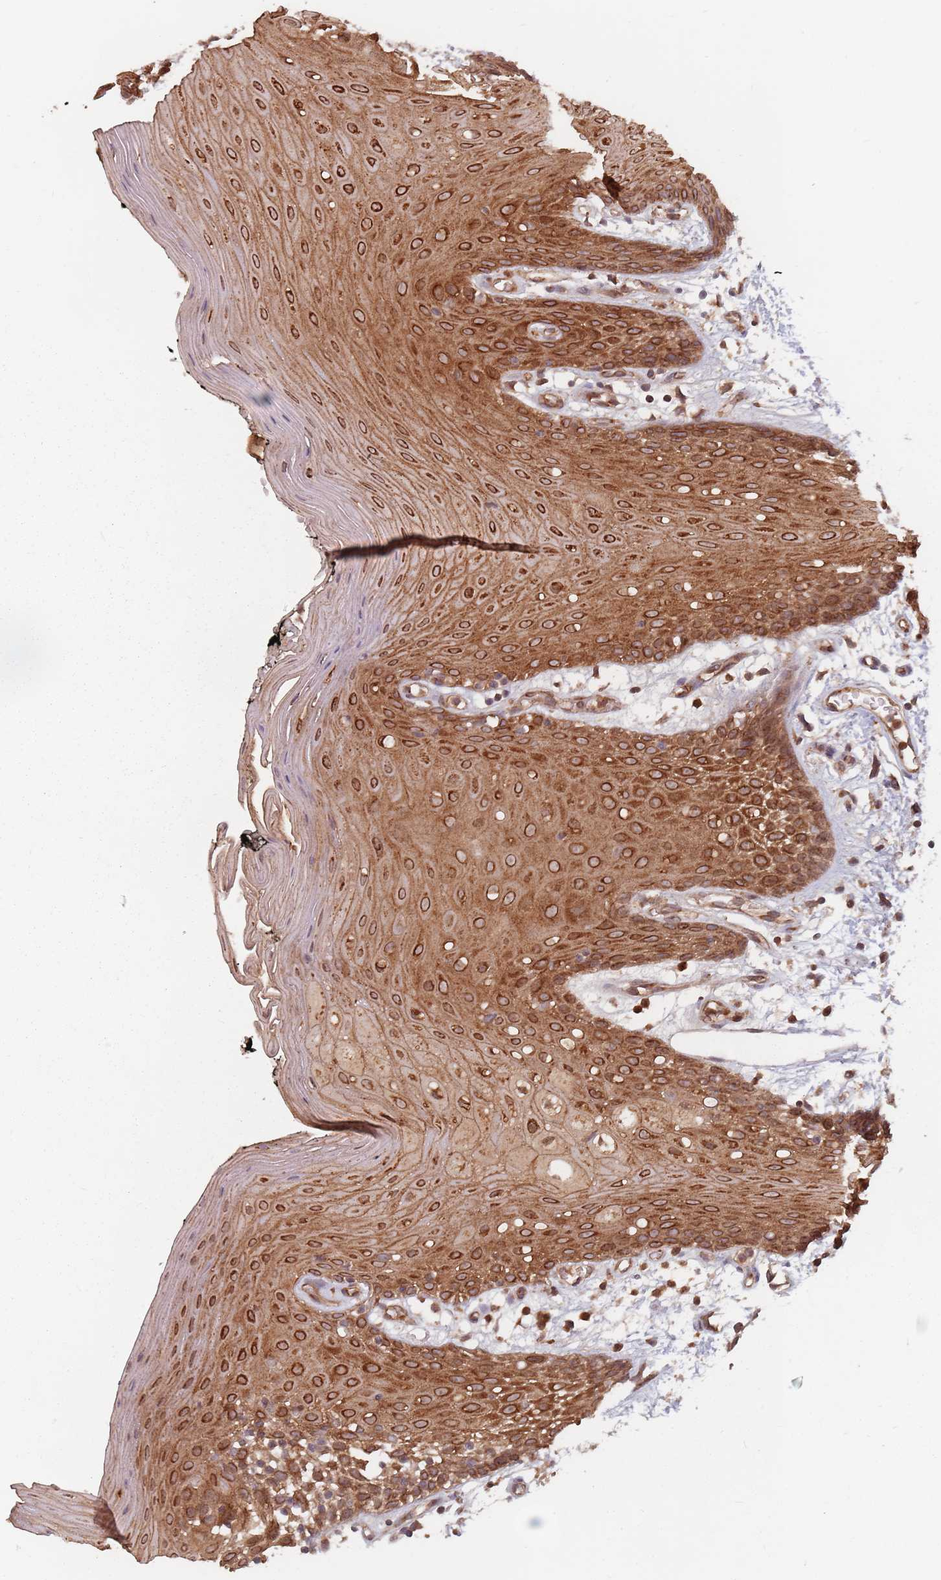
{"staining": {"intensity": "strong", "quantity": ">75%", "location": "cytoplasmic/membranous"}, "tissue": "oral mucosa", "cell_type": "Squamous epithelial cells", "image_type": "normal", "snomed": [{"axis": "morphology", "description": "Normal tissue, NOS"}, {"axis": "topography", "description": "Oral tissue"}, {"axis": "topography", "description": "Tounge, NOS"}], "caption": "Oral mucosa stained with IHC demonstrates strong cytoplasmic/membranous positivity in about >75% of squamous epithelial cells. The protein is stained brown, and the nuclei are stained in blue (DAB IHC with brightfield microscopy, high magnification).", "gene": "C3orf14", "patient": {"sex": "female", "age": 59}}